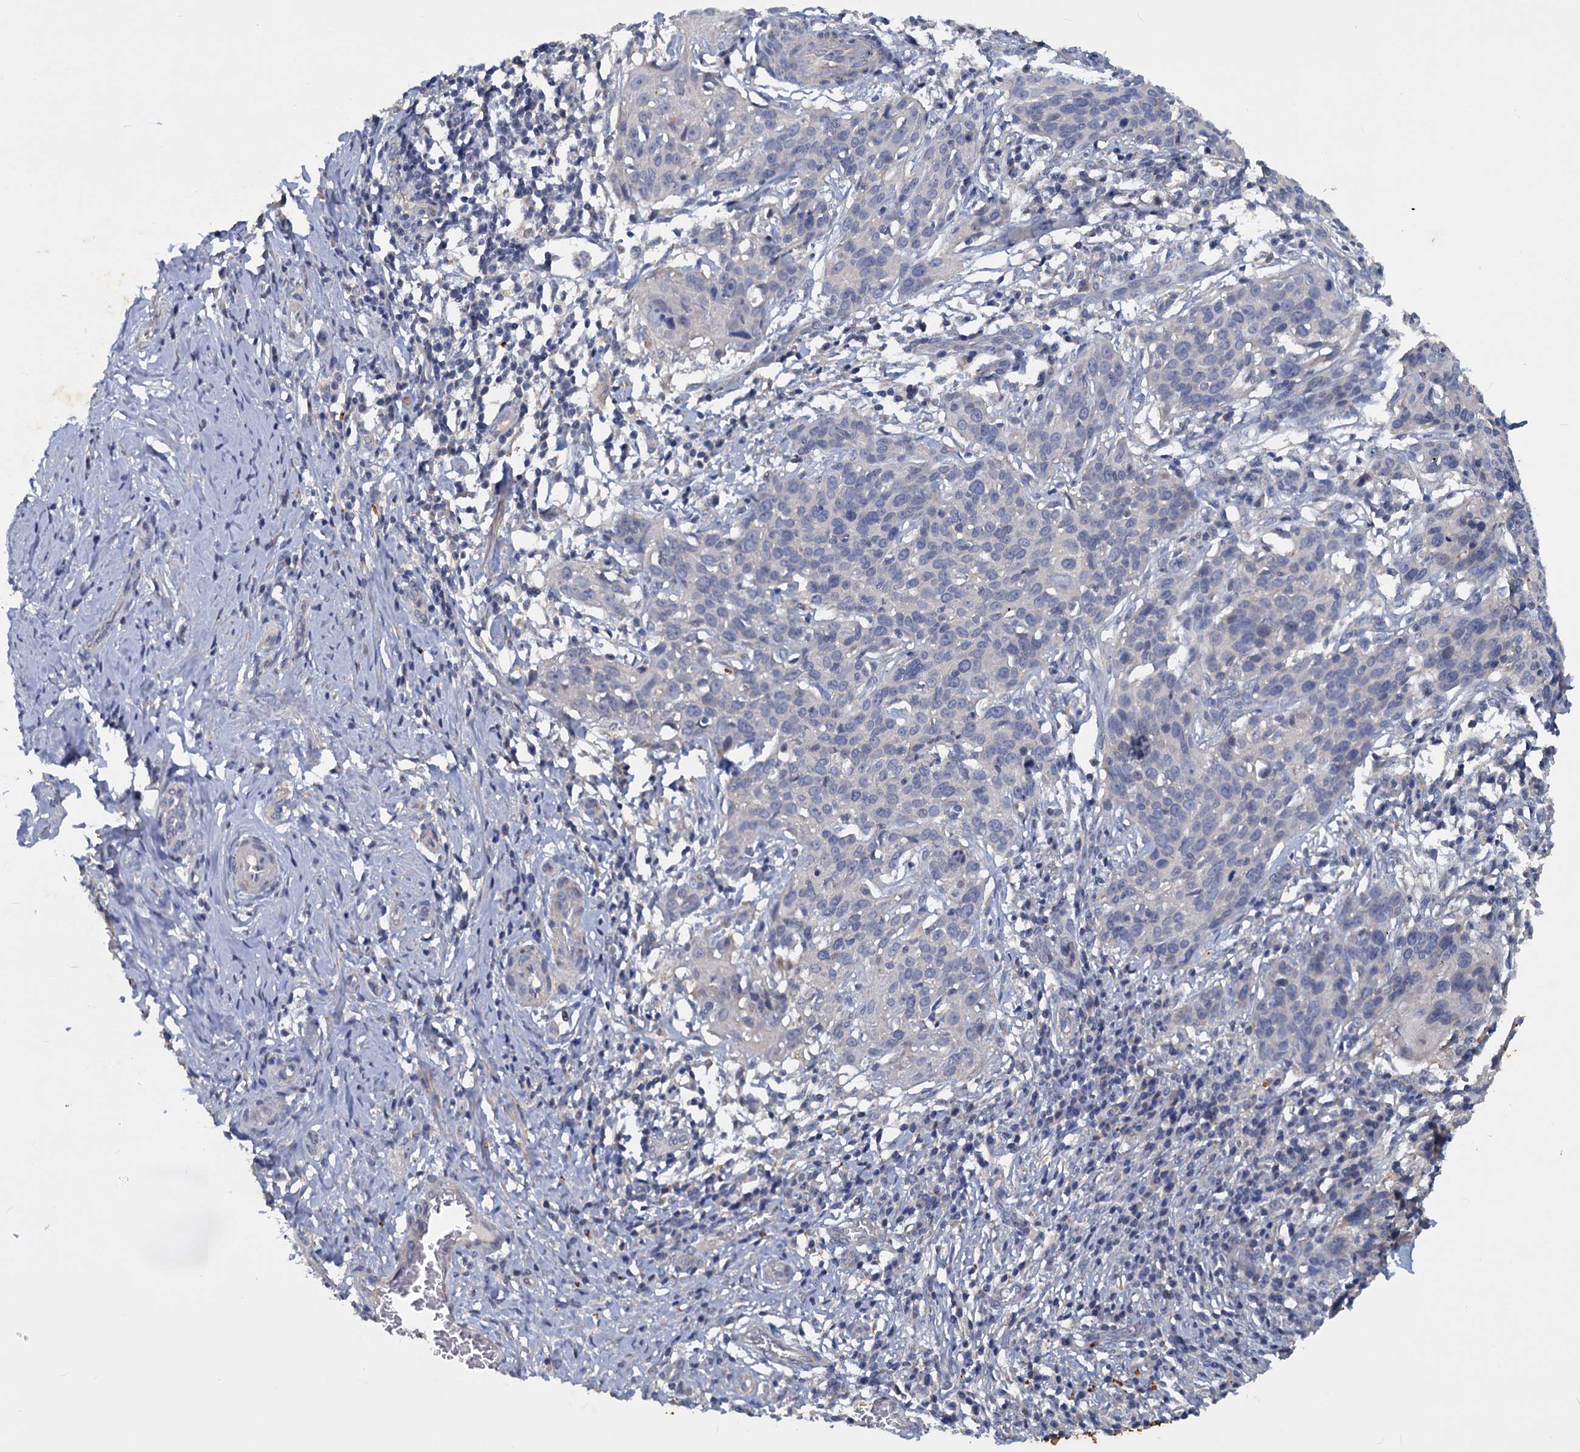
{"staining": {"intensity": "negative", "quantity": "none", "location": "none"}, "tissue": "cervical cancer", "cell_type": "Tumor cells", "image_type": "cancer", "snomed": [{"axis": "morphology", "description": "Squamous cell carcinoma, NOS"}, {"axis": "topography", "description": "Cervix"}], "caption": "A photomicrograph of human squamous cell carcinoma (cervical) is negative for staining in tumor cells. The staining is performed using DAB brown chromogen with nuclei counter-stained in using hematoxylin.", "gene": "SLC2A7", "patient": {"sex": "female", "age": 50}}